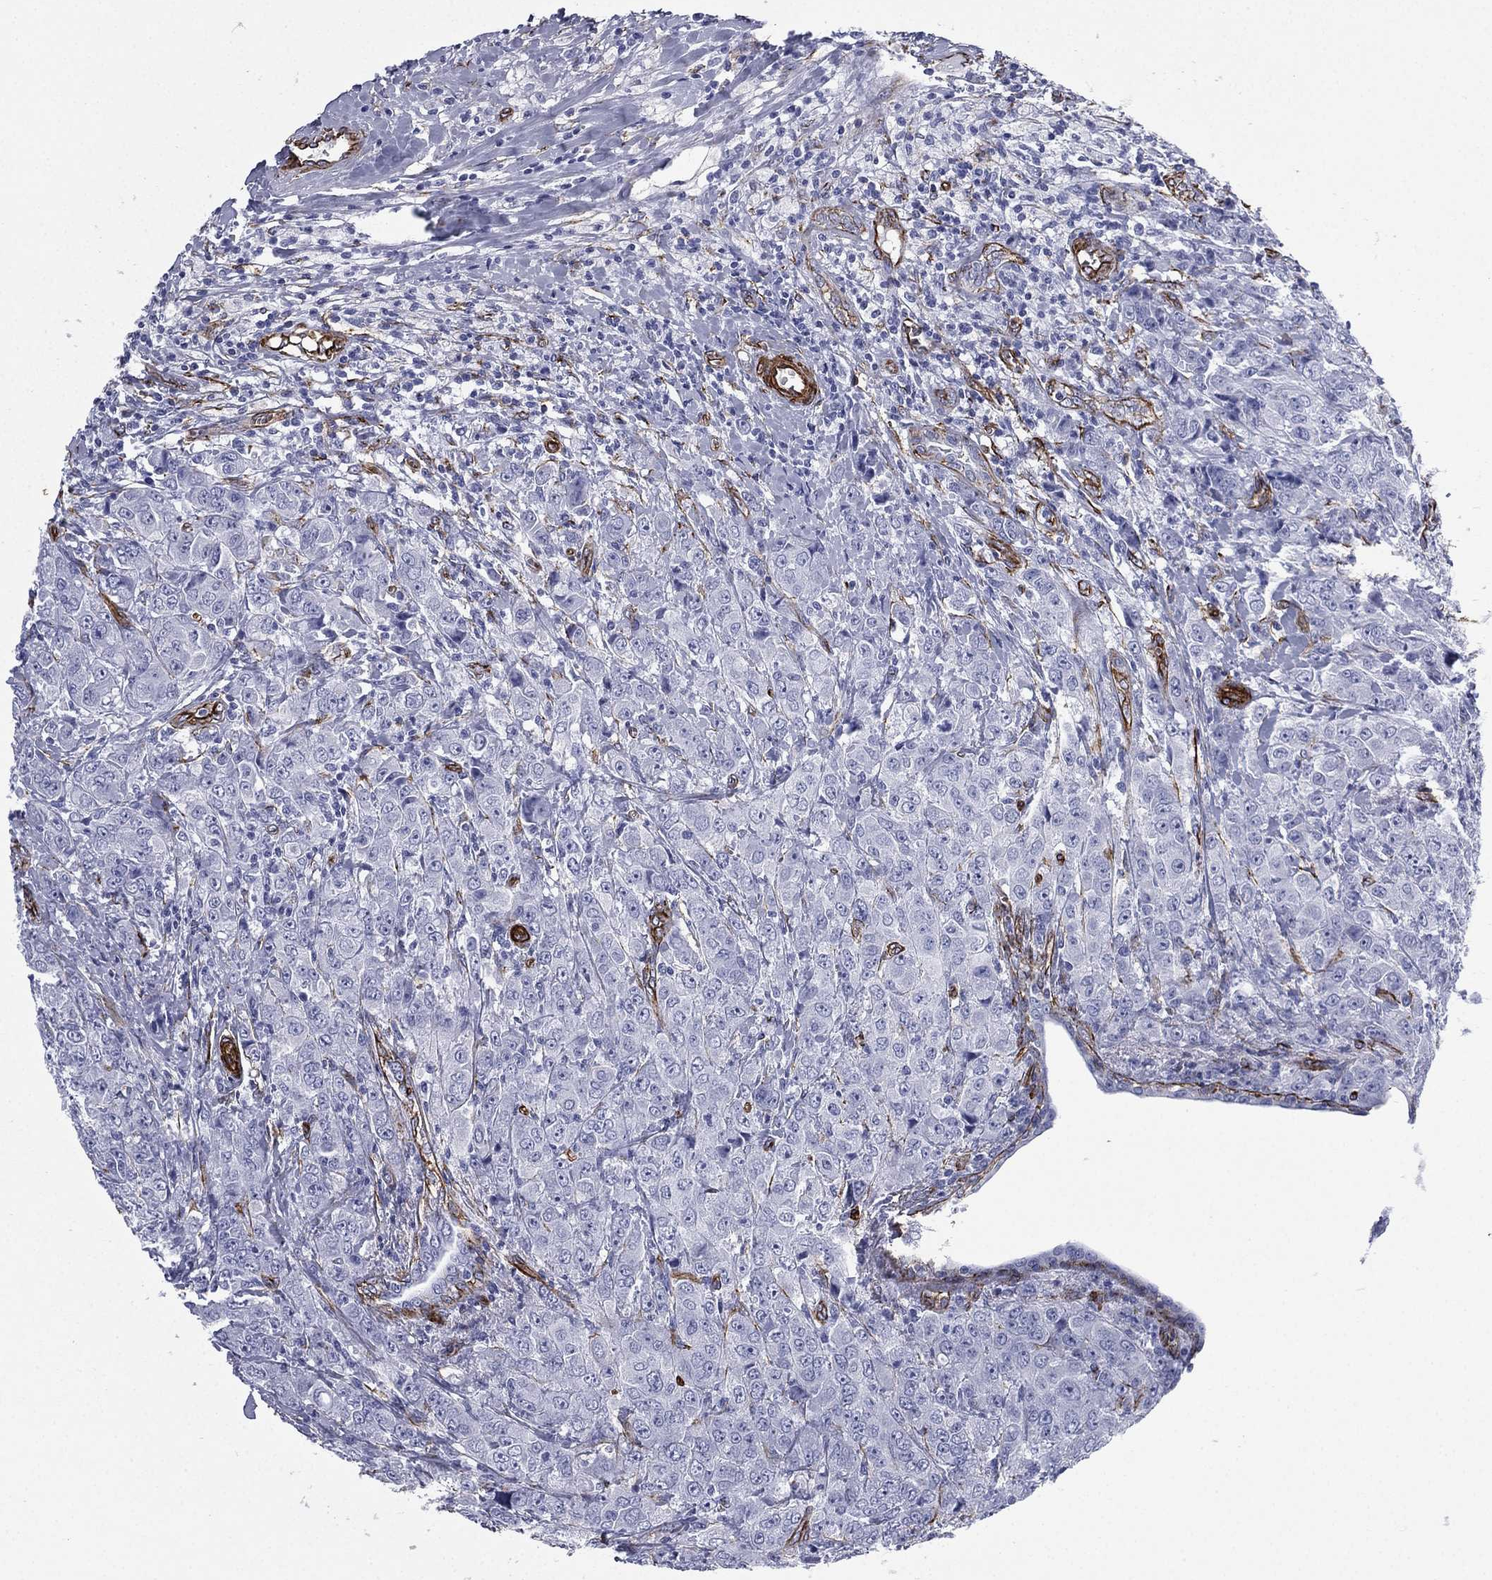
{"staining": {"intensity": "negative", "quantity": "none", "location": "none"}, "tissue": "breast cancer", "cell_type": "Tumor cells", "image_type": "cancer", "snomed": [{"axis": "morphology", "description": "Duct carcinoma"}, {"axis": "topography", "description": "Breast"}], "caption": "A high-resolution micrograph shows immunohistochemistry staining of invasive ductal carcinoma (breast), which demonstrates no significant staining in tumor cells. The staining is performed using DAB brown chromogen with nuclei counter-stained in using hematoxylin.", "gene": "CAVIN3", "patient": {"sex": "female", "age": 43}}